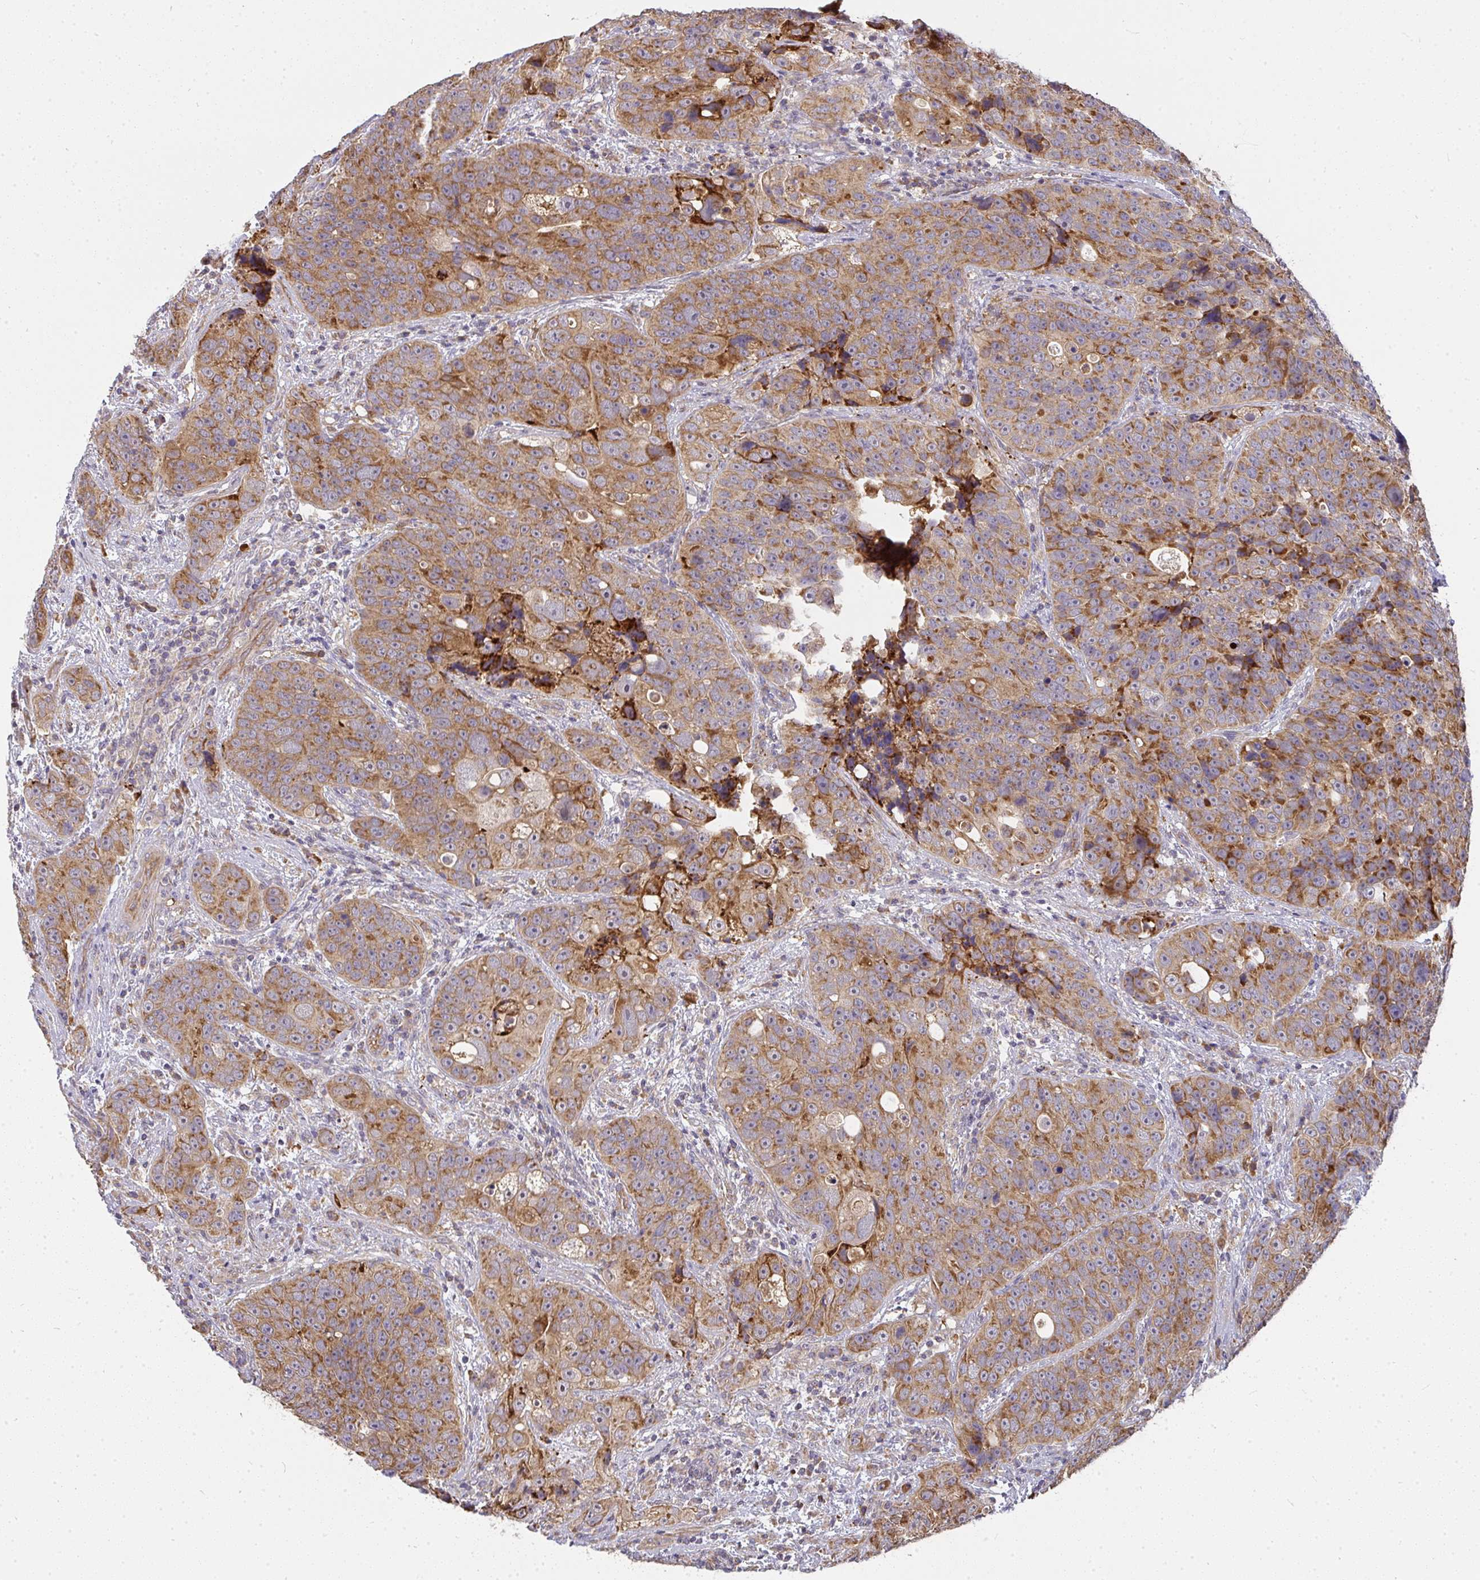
{"staining": {"intensity": "strong", "quantity": ">75%", "location": "cytoplasmic/membranous"}, "tissue": "urothelial cancer", "cell_type": "Tumor cells", "image_type": "cancer", "snomed": [{"axis": "morphology", "description": "Urothelial carcinoma, NOS"}, {"axis": "topography", "description": "Urinary bladder"}], "caption": "Protein staining of urothelial cancer tissue displays strong cytoplasmic/membranous staining in about >75% of tumor cells. (Stains: DAB (3,3'-diaminobenzidine) in brown, nuclei in blue, Microscopy: brightfield microscopy at high magnification).", "gene": "B4GALT6", "patient": {"sex": "male", "age": 52}}